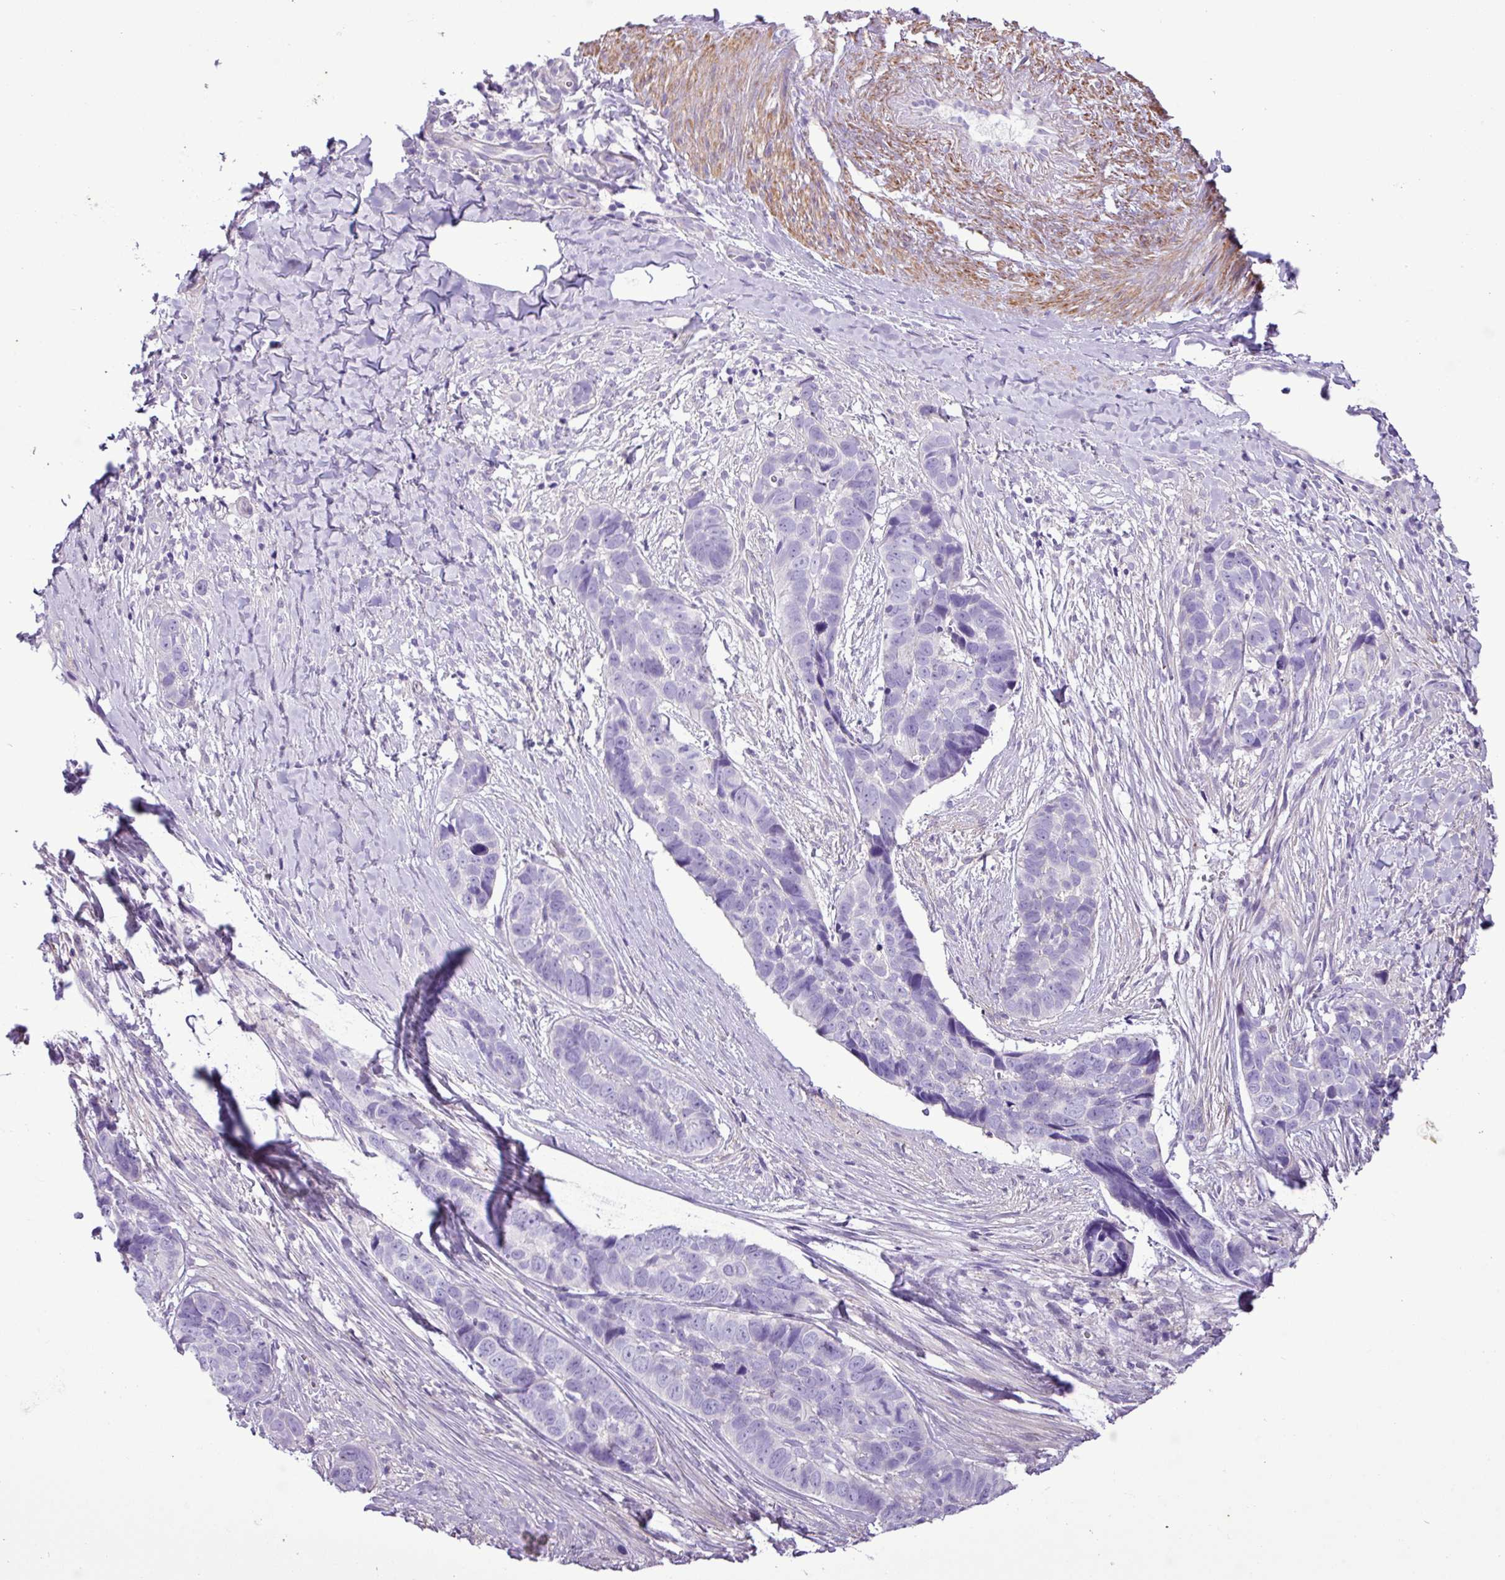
{"staining": {"intensity": "negative", "quantity": "none", "location": "none"}, "tissue": "skin cancer", "cell_type": "Tumor cells", "image_type": "cancer", "snomed": [{"axis": "morphology", "description": "Basal cell carcinoma"}, {"axis": "topography", "description": "Skin"}], "caption": "There is no significant staining in tumor cells of basal cell carcinoma (skin).", "gene": "ZNF334", "patient": {"sex": "female", "age": 82}}